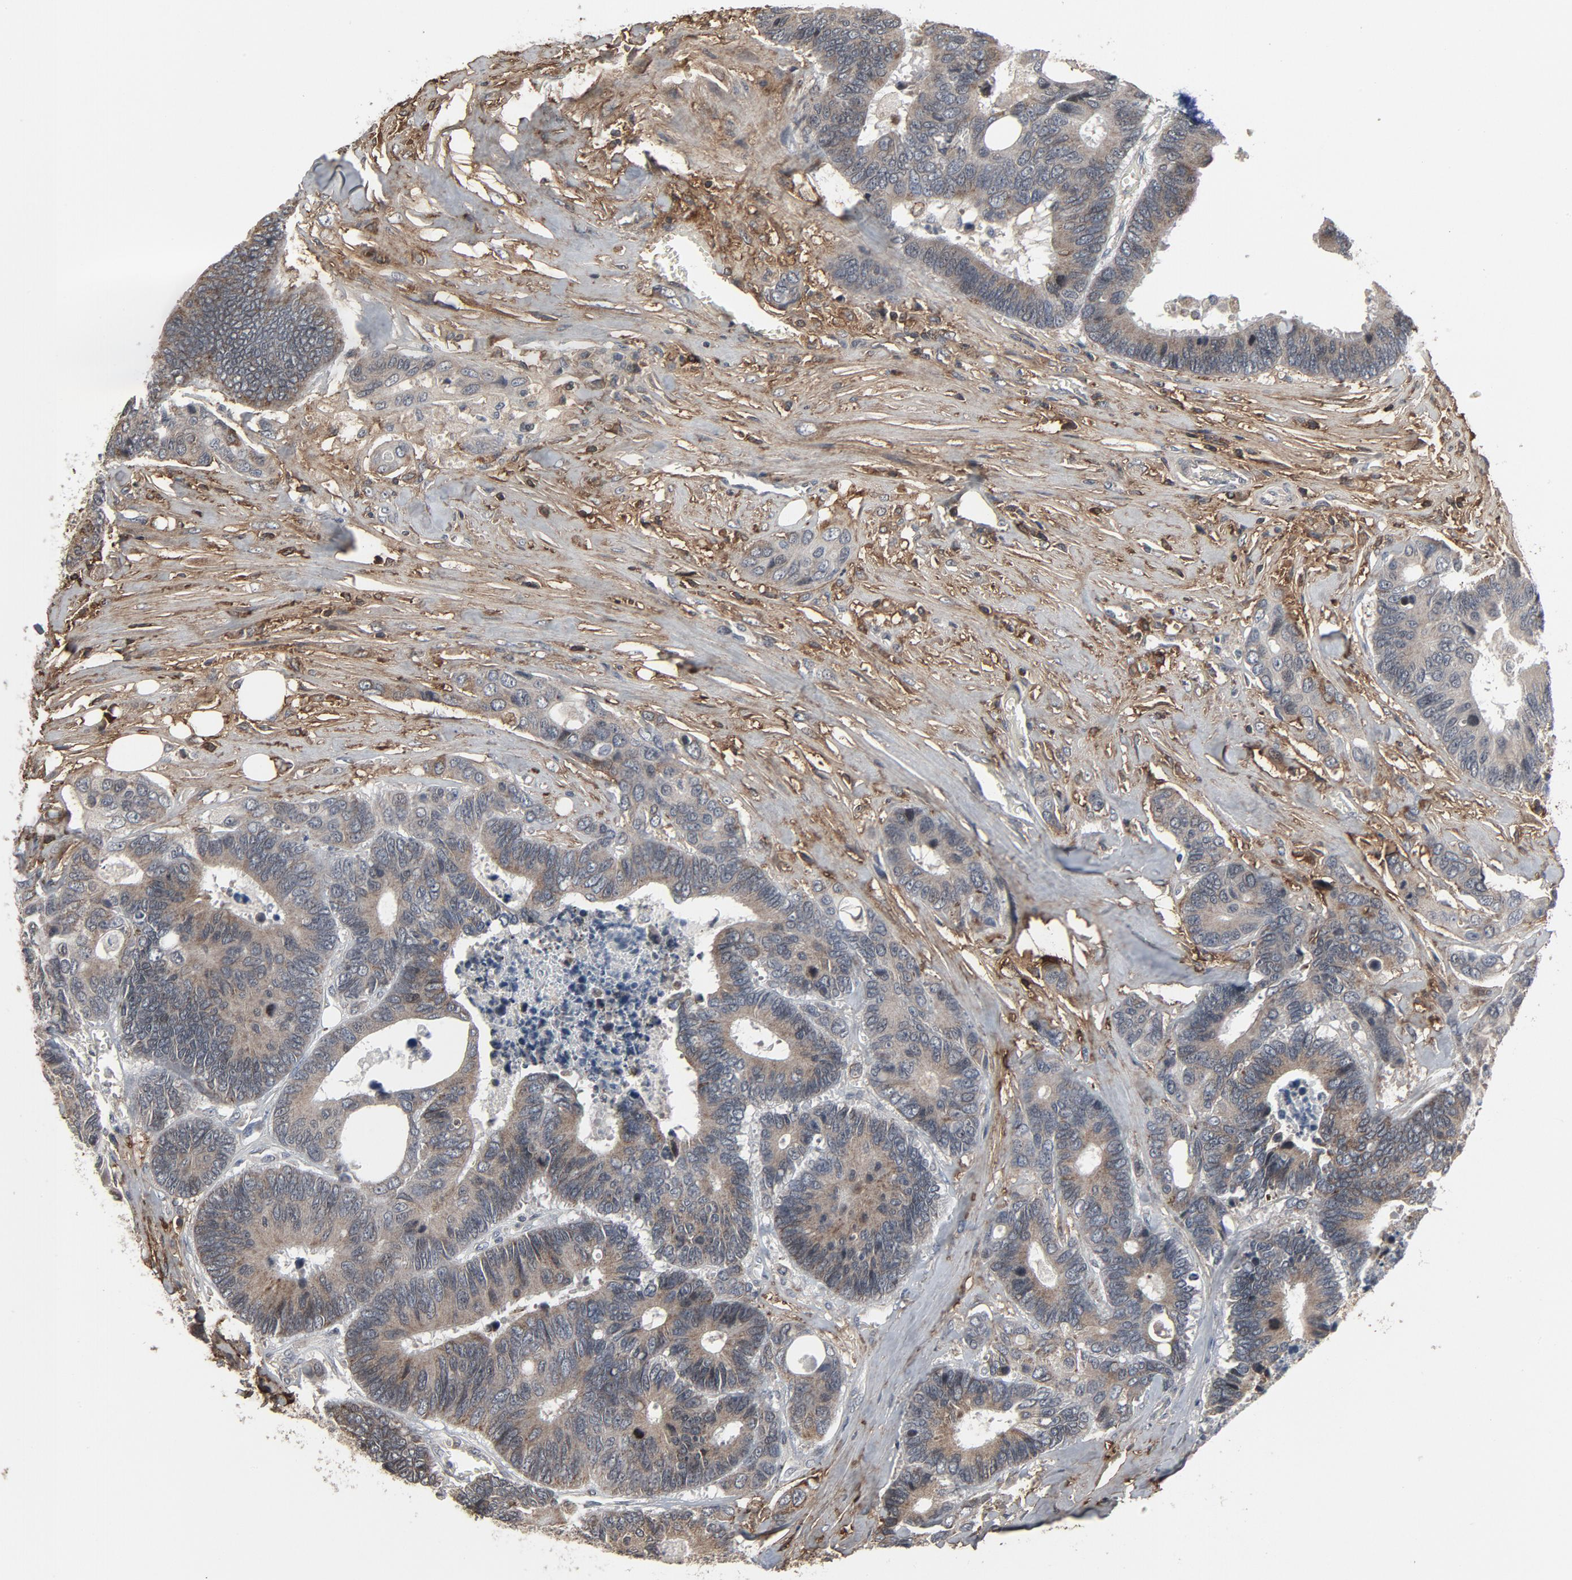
{"staining": {"intensity": "negative", "quantity": "none", "location": "none"}, "tissue": "colorectal cancer", "cell_type": "Tumor cells", "image_type": "cancer", "snomed": [{"axis": "morphology", "description": "Adenocarcinoma, NOS"}, {"axis": "topography", "description": "Rectum"}], "caption": "Tumor cells show no significant protein positivity in colorectal cancer (adenocarcinoma).", "gene": "PDZD4", "patient": {"sex": "male", "age": 55}}